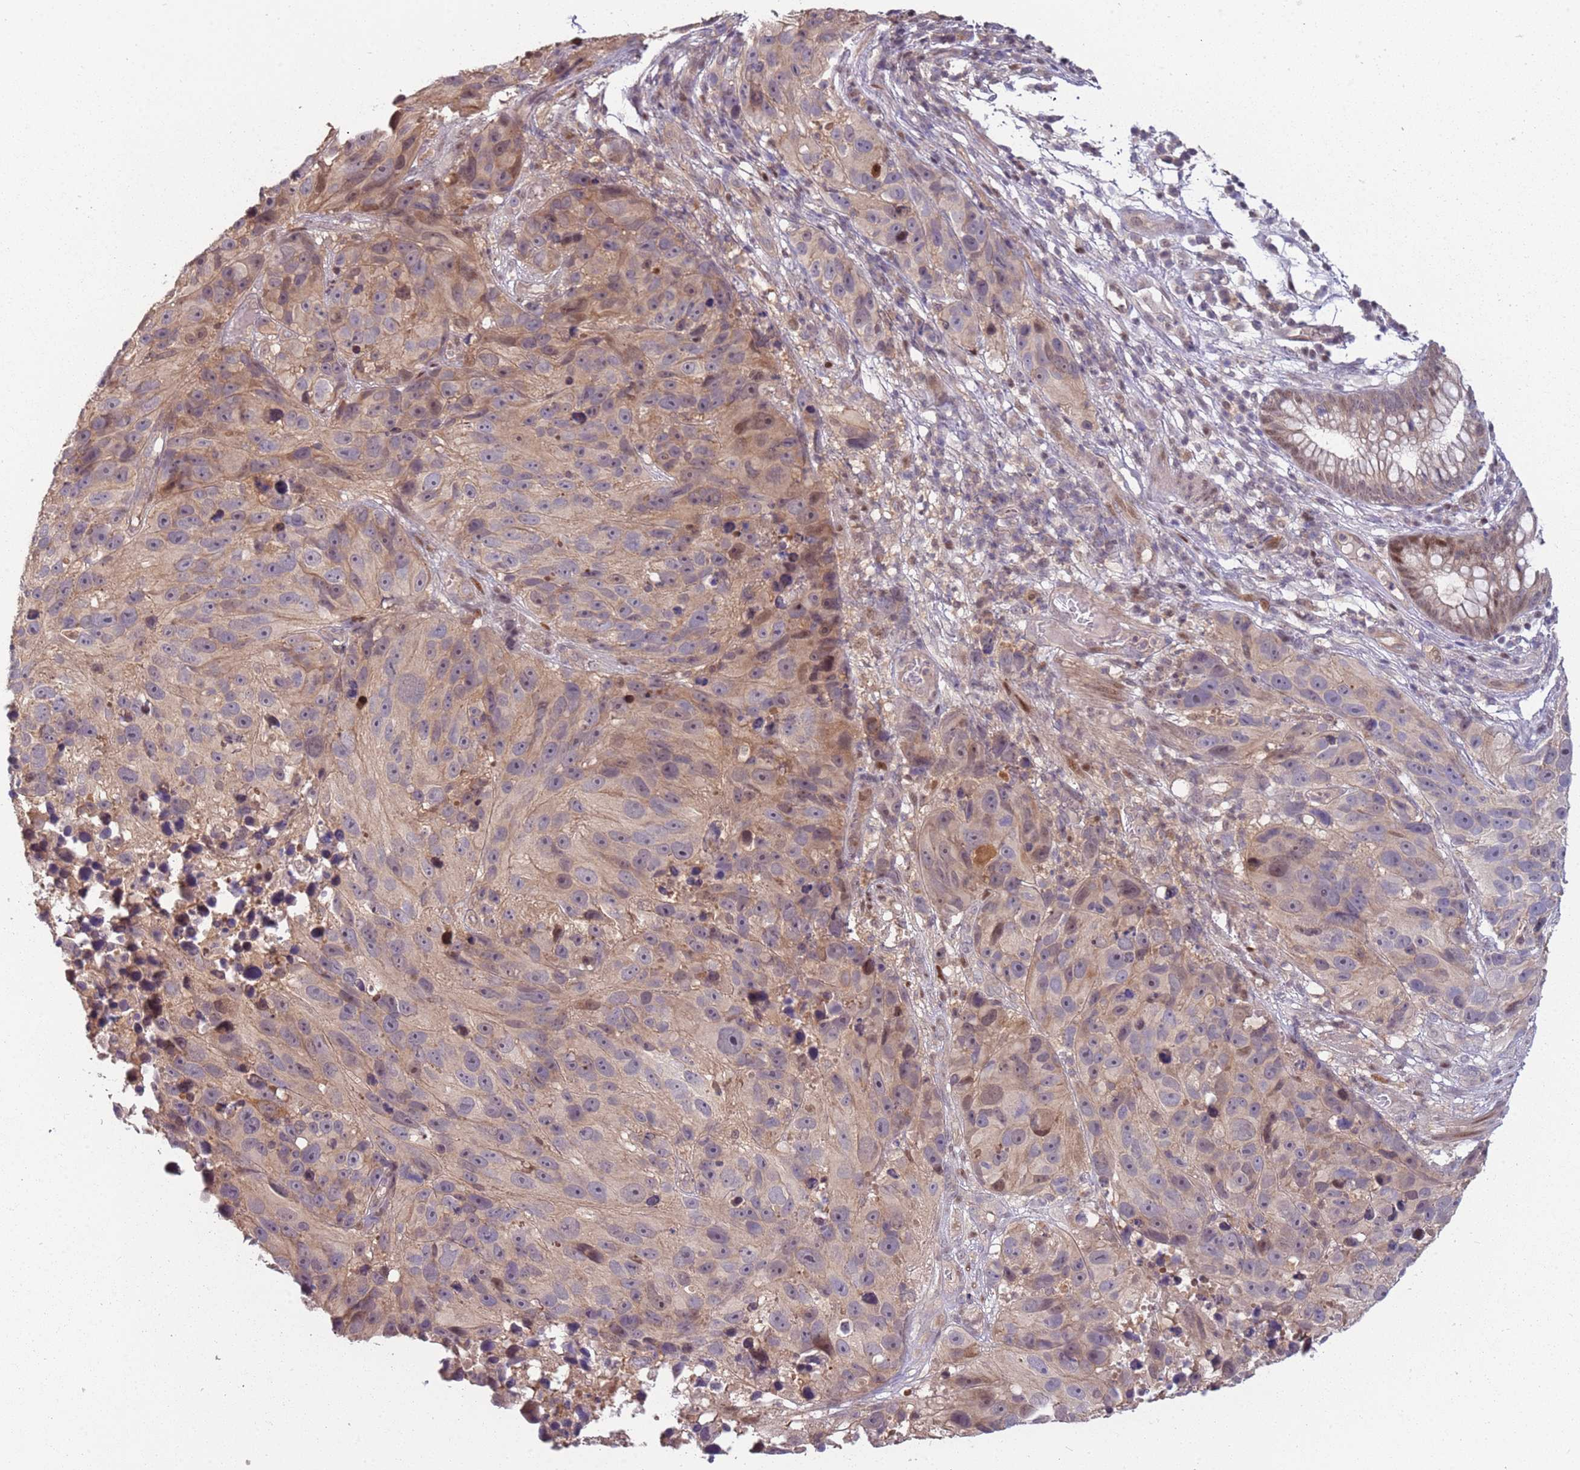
{"staining": {"intensity": "weak", "quantity": "25%-75%", "location": "cytoplasmic/membranous"}, "tissue": "melanoma", "cell_type": "Tumor cells", "image_type": "cancer", "snomed": [{"axis": "morphology", "description": "Malignant melanoma, NOS"}, {"axis": "topography", "description": "Skin"}], "caption": "This photomicrograph exhibits melanoma stained with IHC to label a protein in brown. The cytoplasmic/membranous of tumor cells show weak positivity for the protein. Nuclei are counter-stained blue.", "gene": "GSTO2", "patient": {"sex": "male", "age": 84}}